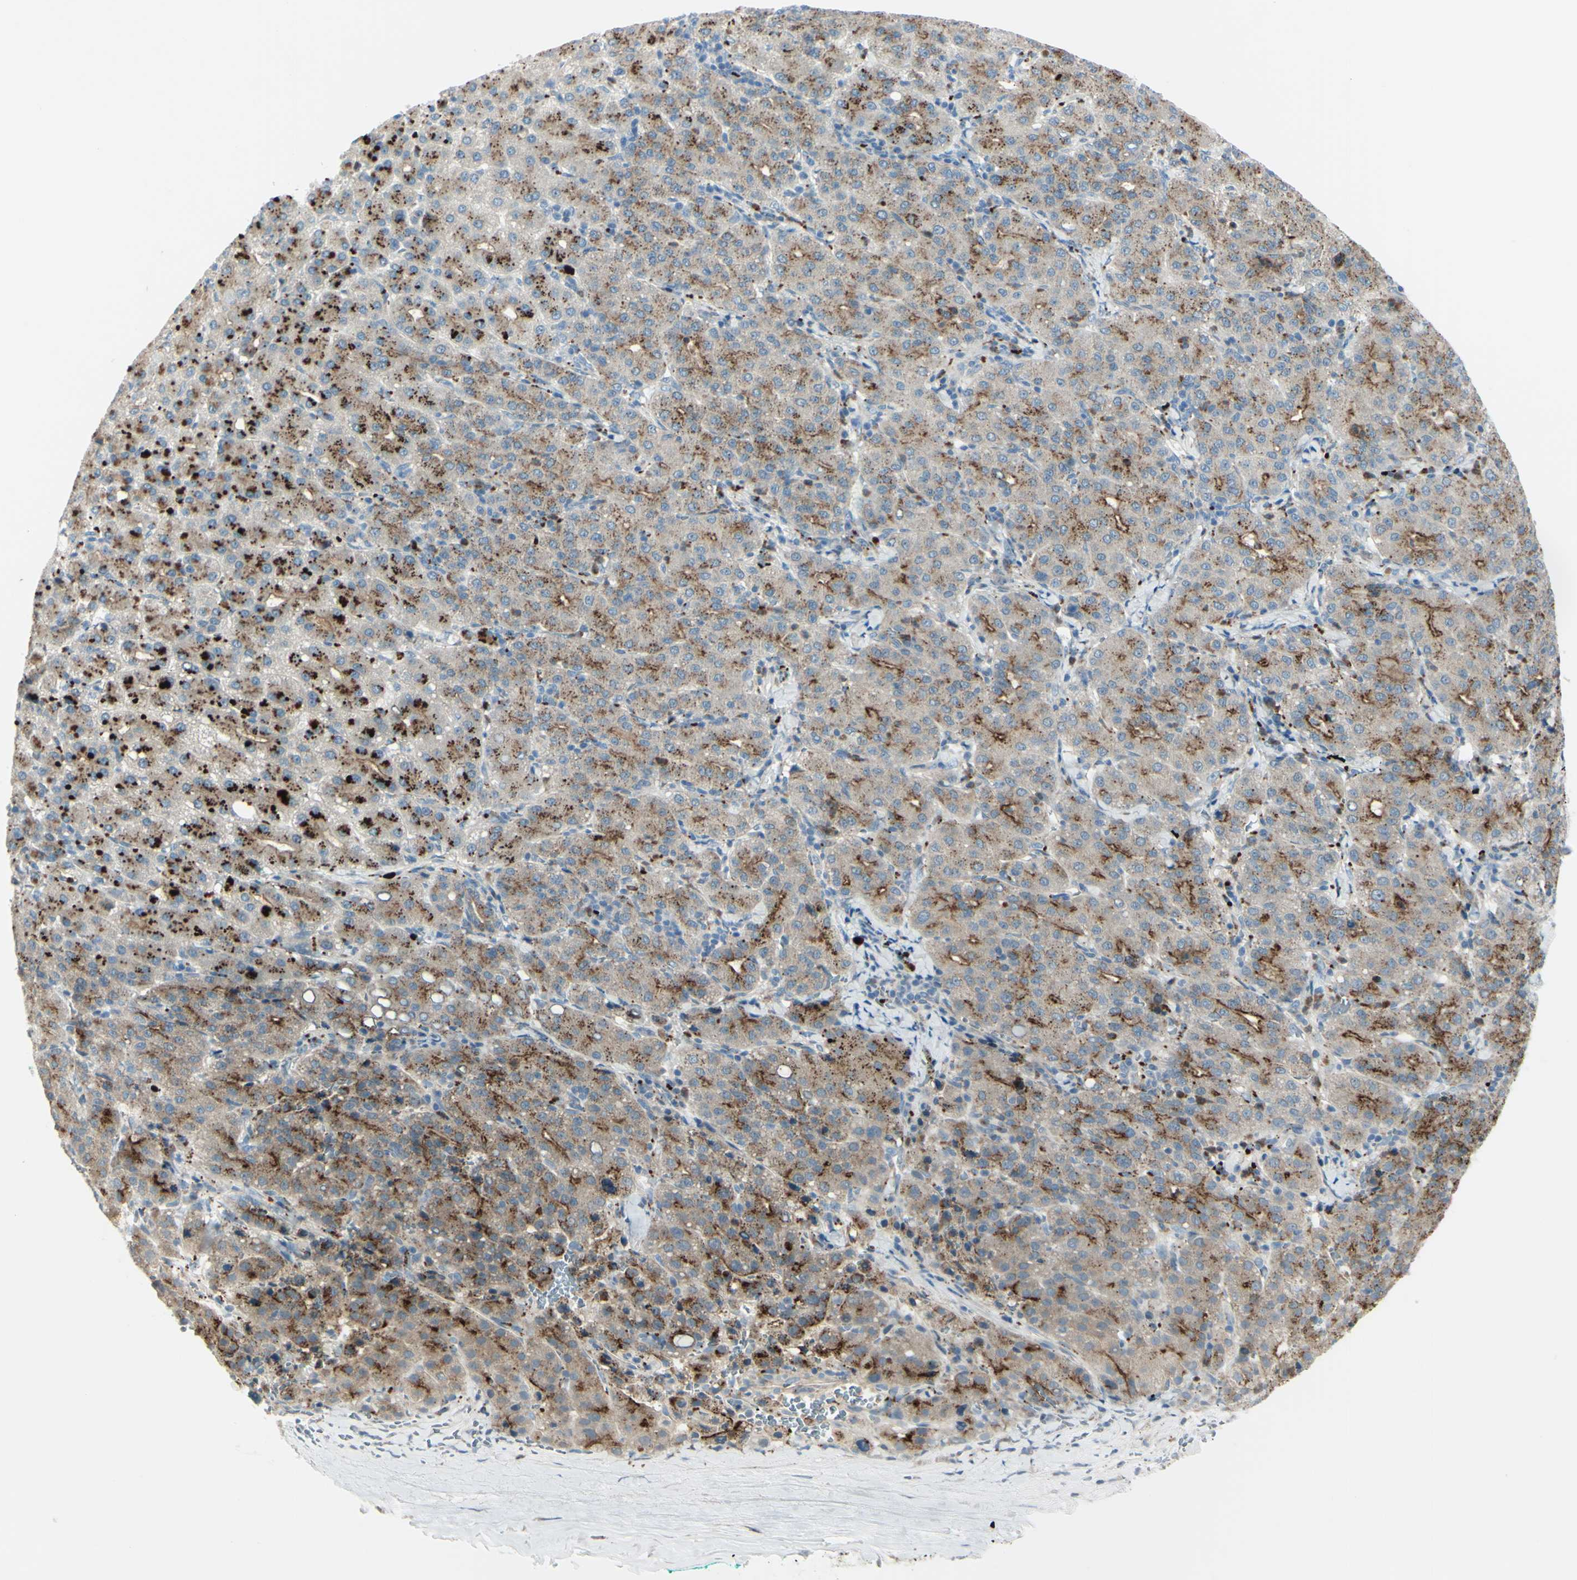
{"staining": {"intensity": "moderate", "quantity": ">75%", "location": "cytoplasmic/membranous"}, "tissue": "liver cancer", "cell_type": "Tumor cells", "image_type": "cancer", "snomed": [{"axis": "morphology", "description": "Carcinoma, Hepatocellular, NOS"}, {"axis": "topography", "description": "Liver"}], "caption": "The photomicrograph displays a brown stain indicating the presence of a protein in the cytoplasmic/membranous of tumor cells in liver hepatocellular carcinoma. The protein is stained brown, and the nuclei are stained in blue (DAB (3,3'-diaminobenzidine) IHC with brightfield microscopy, high magnification).", "gene": "LMTK2", "patient": {"sex": "male", "age": 65}}